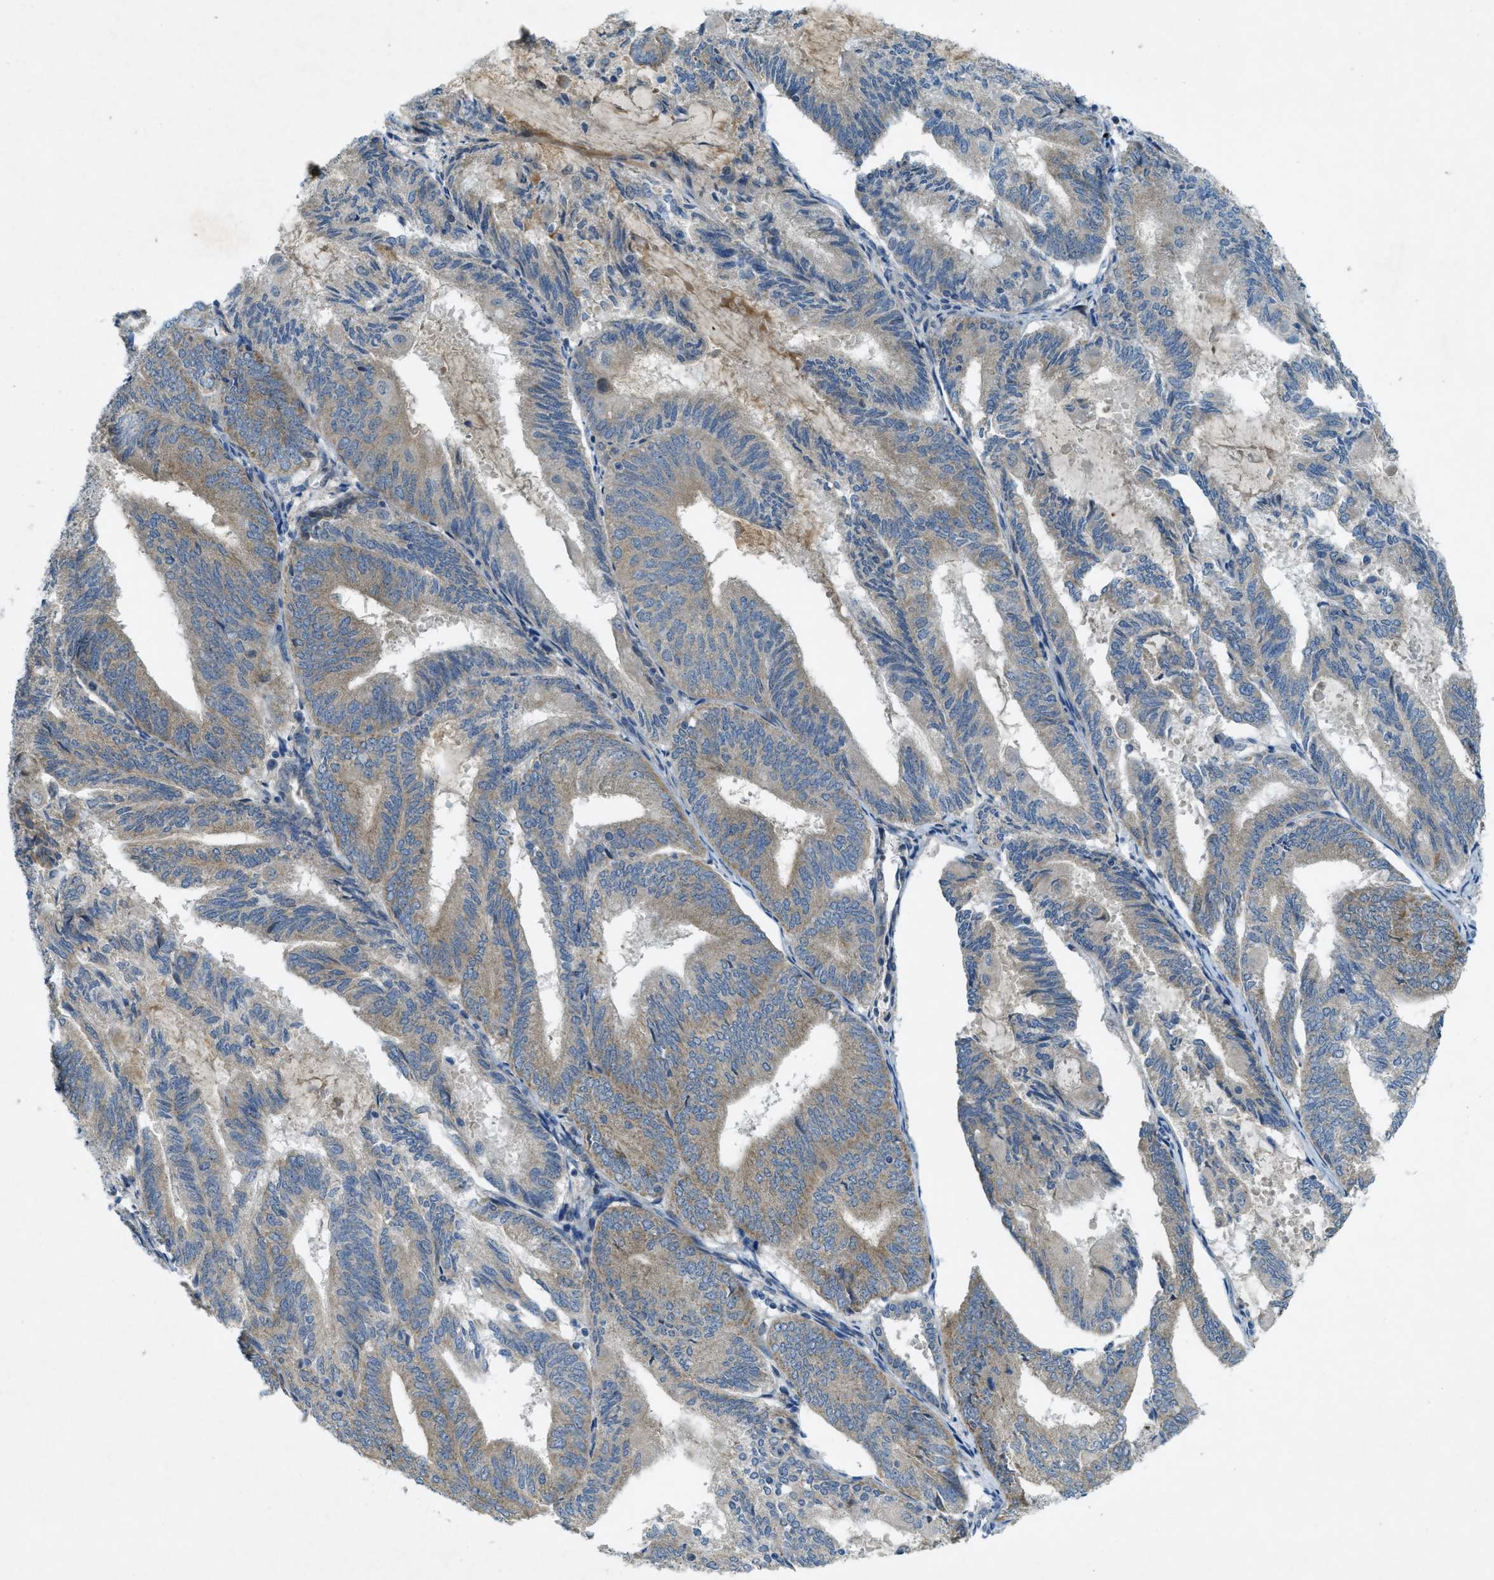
{"staining": {"intensity": "weak", "quantity": "25%-75%", "location": "cytoplasmic/membranous"}, "tissue": "endometrial cancer", "cell_type": "Tumor cells", "image_type": "cancer", "snomed": [{"axis": "morphology", "description": "Adenocarcinoma, NOS"}, {"axis": "topography", "description": "Endometrium"}], "caption": "Brown immunohistochemical staining in endometrial cancer reveals weak cytoplasmic/membranous positivity in approximately 25%-75% of tumor cells.", "gene": "SNX14", "patient": {"sex": "female", "age": 81}}